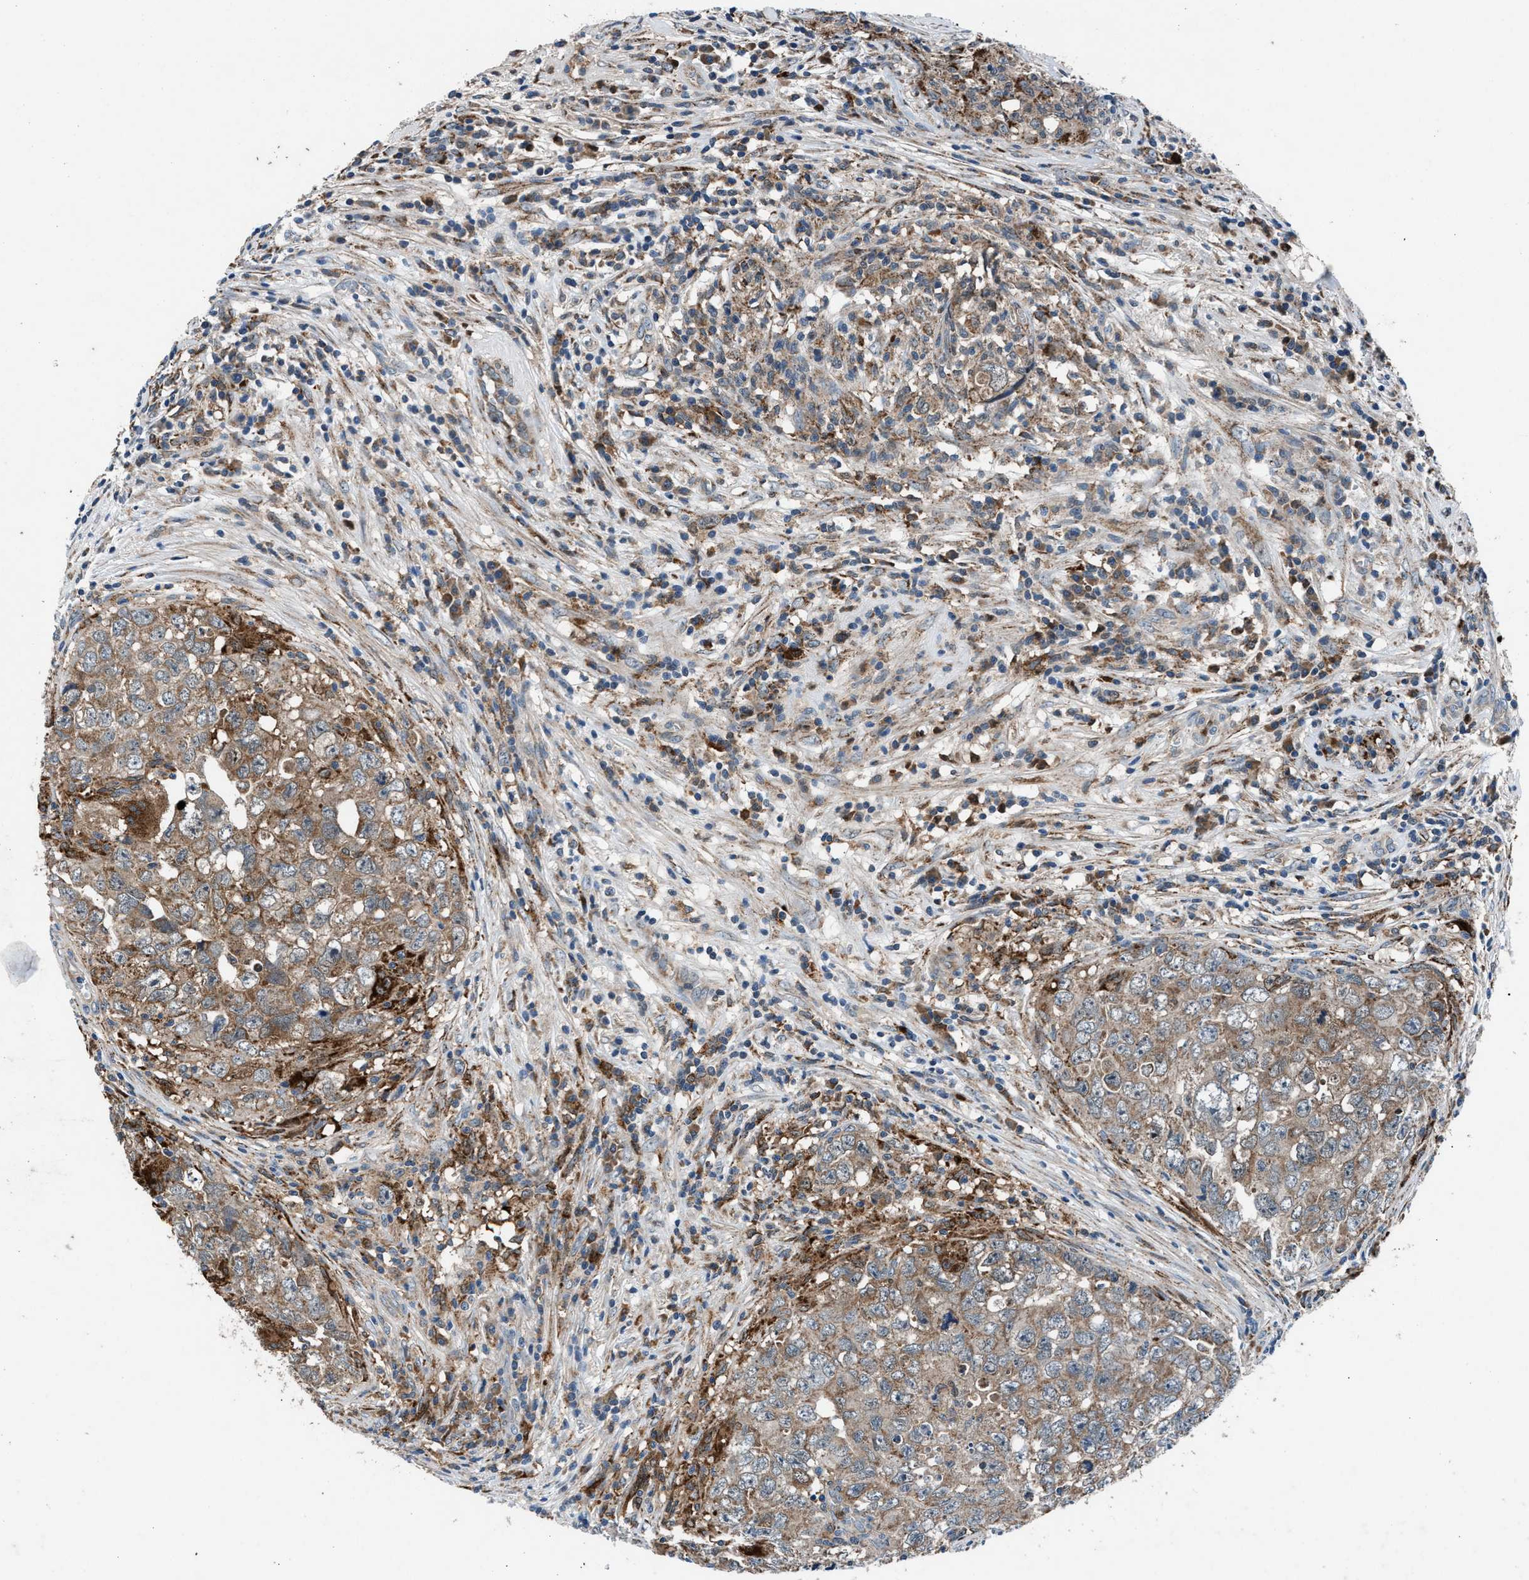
{"staining": {"intensity": "weak", "quantity": ">75%", "location": "cytoplasmic/membranous"}, "tissue": "testis cancer", "cell_type": "Tumor cells", "image_type": "cancer", "snomed": [{"axis": "morphology", "description": "Seminoma, NOS"}, {"axis": "morphology", "description": "Carcinoma, Embryonal, NOS"}, {"axis": "topography", "description": "Testis"}], "caption": "Testis seminoma stained with a protein marker reveals weak staining in tumor cells.", "gene": "FAM221A", "patient": {"sex": "male", "age": 43}}